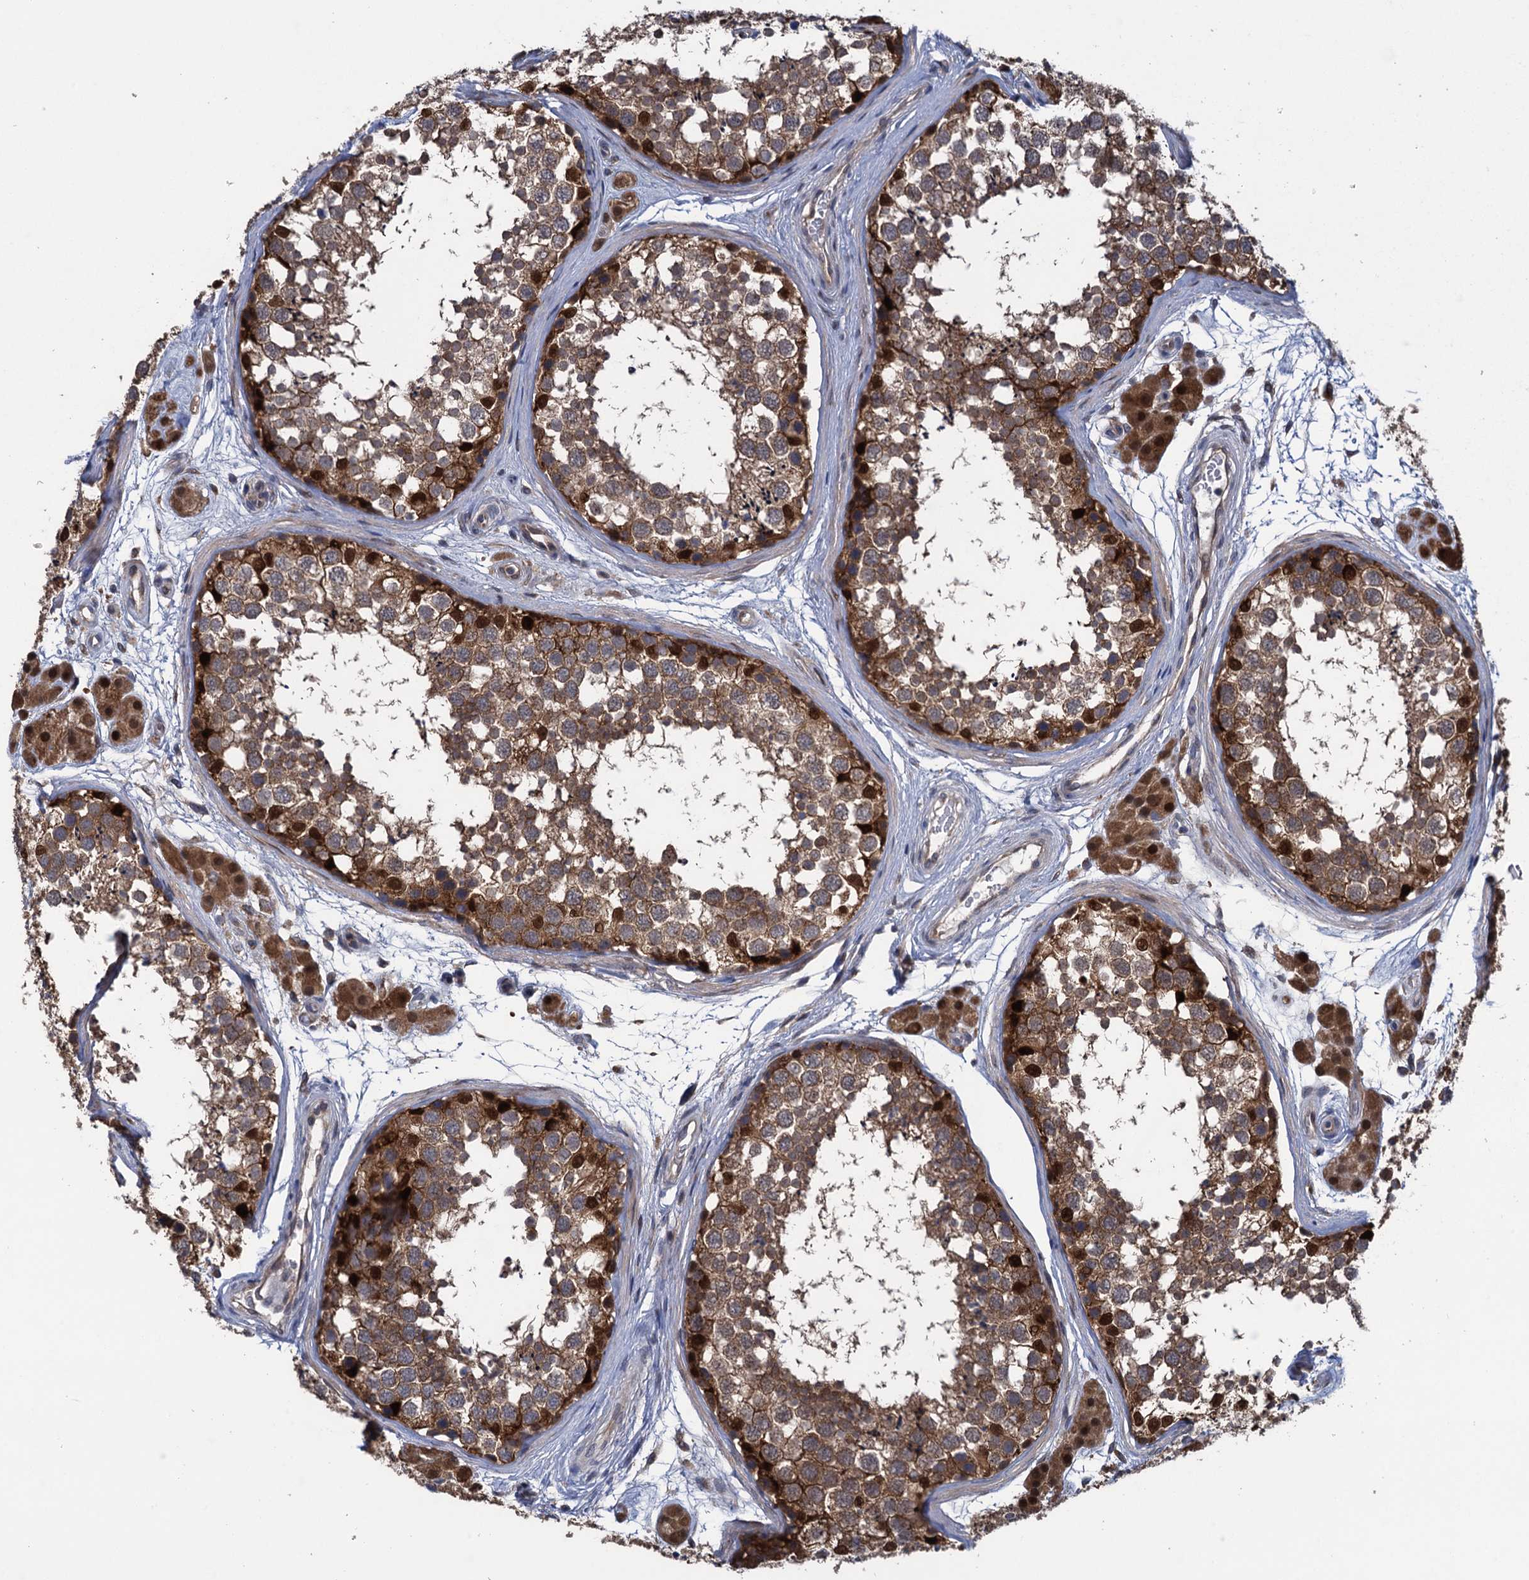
{"staining": {"intensity": "strong", "quantity": "25%-75%", "location": "cytoplasmic/membranous,nuclear"}, "tissue": "testis", "cell_type": "Cells in seminiferous ducts", "image_type": "normal", "snomed": [{"axis": "morphology", "description": "Normal tissue, NOS"}, {"axis": "topography", "description": "Testis"}], "caption": "DAB immunohistochemical staining of normal testis displays strong cytoplasmic/membranous,nuclear protein expression in approximately 25%-75% of cells in seminiferous ducts.", "gene": "CNTN5", "patient": {"sex": "male", "age": 56}}